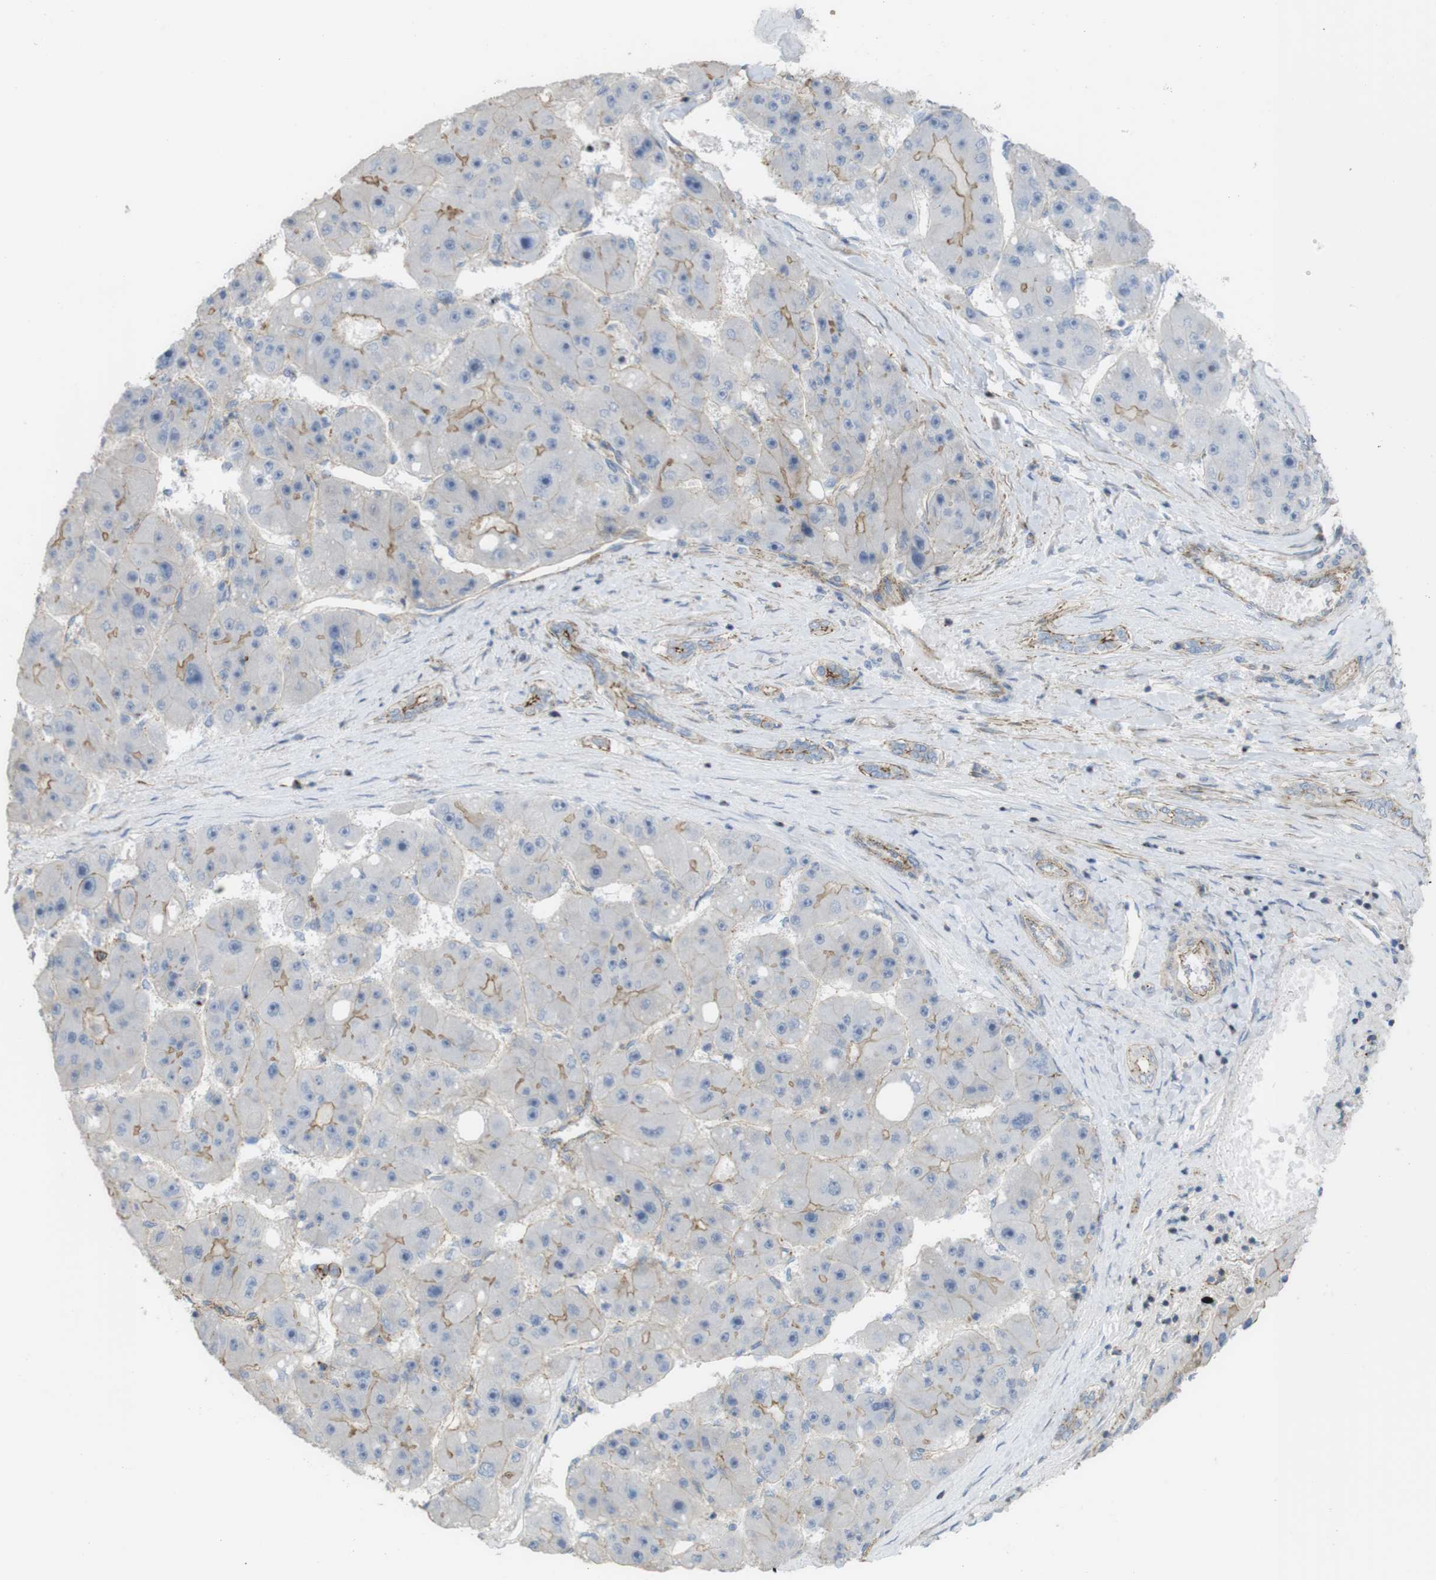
{"staining": {"intensity": "moderate", "quantity": "<25%", "location": "cytoplasmic/membranous"}, "tissue": "liver cancer", "cell_type": "Tumor cells", "image_type": "cancer", "snomed": [{"axis": "morphology", "description": "Carcinoma, Hepatocellular, NOS"}, {"axis": "topography", "description": "Liver"}], "caption": "Immunohistochemistry staining of hepatocellular carcinoma (liver), which exhibits low levels of moderate cytoplasmic/membranous positivity in about <25% of tumor cells indicating moderate cytoplasmic/membranous protein expression. The staining was performed using DAB (brown) for protein detection and nuclei were counterstained in hematoxylin (blue).", "gene": "PREX2", "patient": {"sex": "female", "age": 61}}